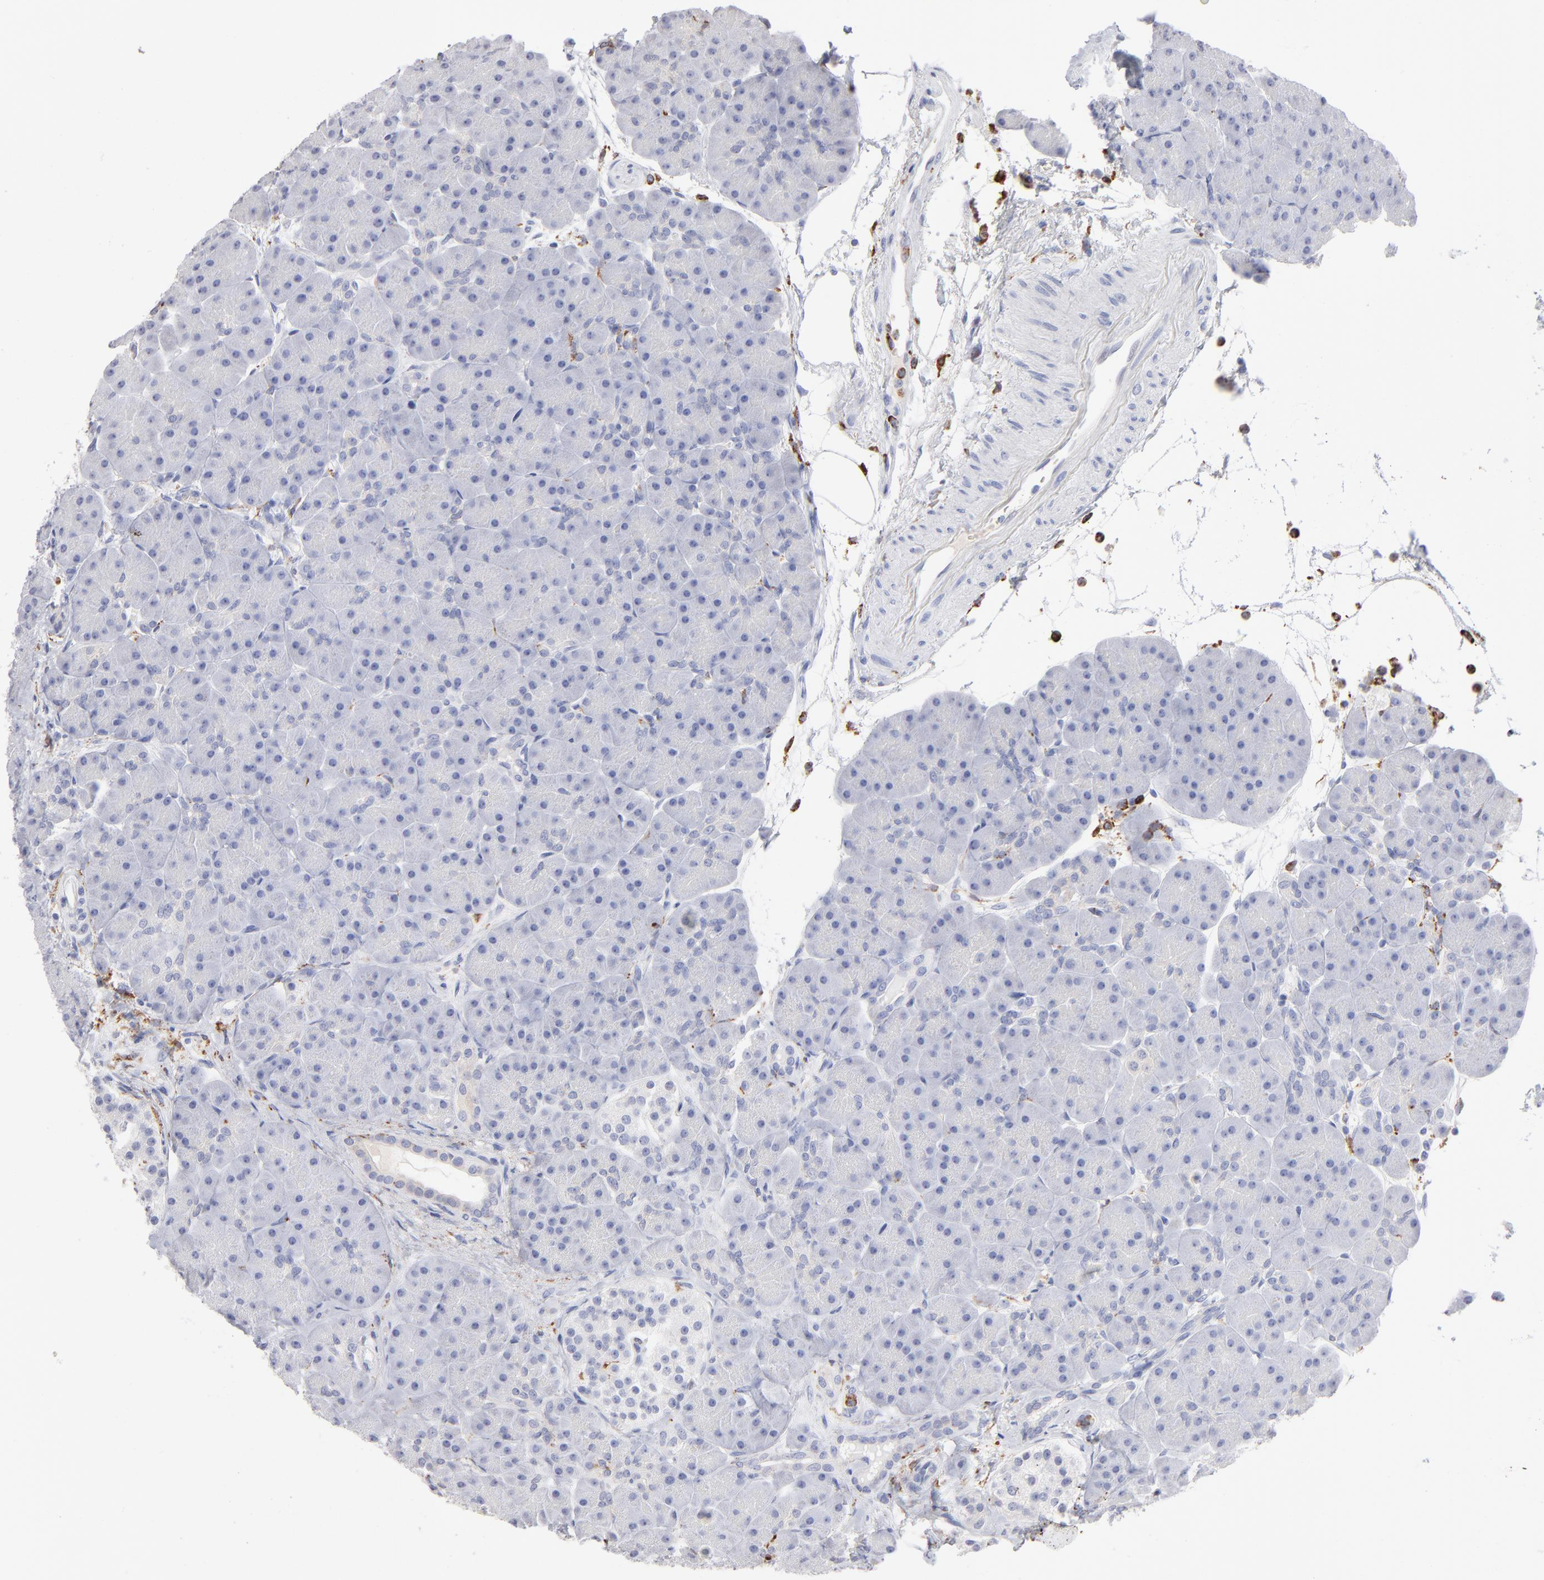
{"staining": {"intensity": "negative", "quantity": "none", "location": "none"}, "tissue": "pancreas", "cell_type": "Exocrine glandular cells", "image_type": "normal", "snomed": [{"axis": "morphology", "description": "Normal tissue, NOS"}, {"axis": "topography", "description": "Pancreas"}], "caption": "IHC histopathology image of unremarkable human pancreas stained for a protein (brown), which exhibits no expression in exocrine glandular cells.", "gene": "CD180", "patient": {"sex": "male", "age": 66}}